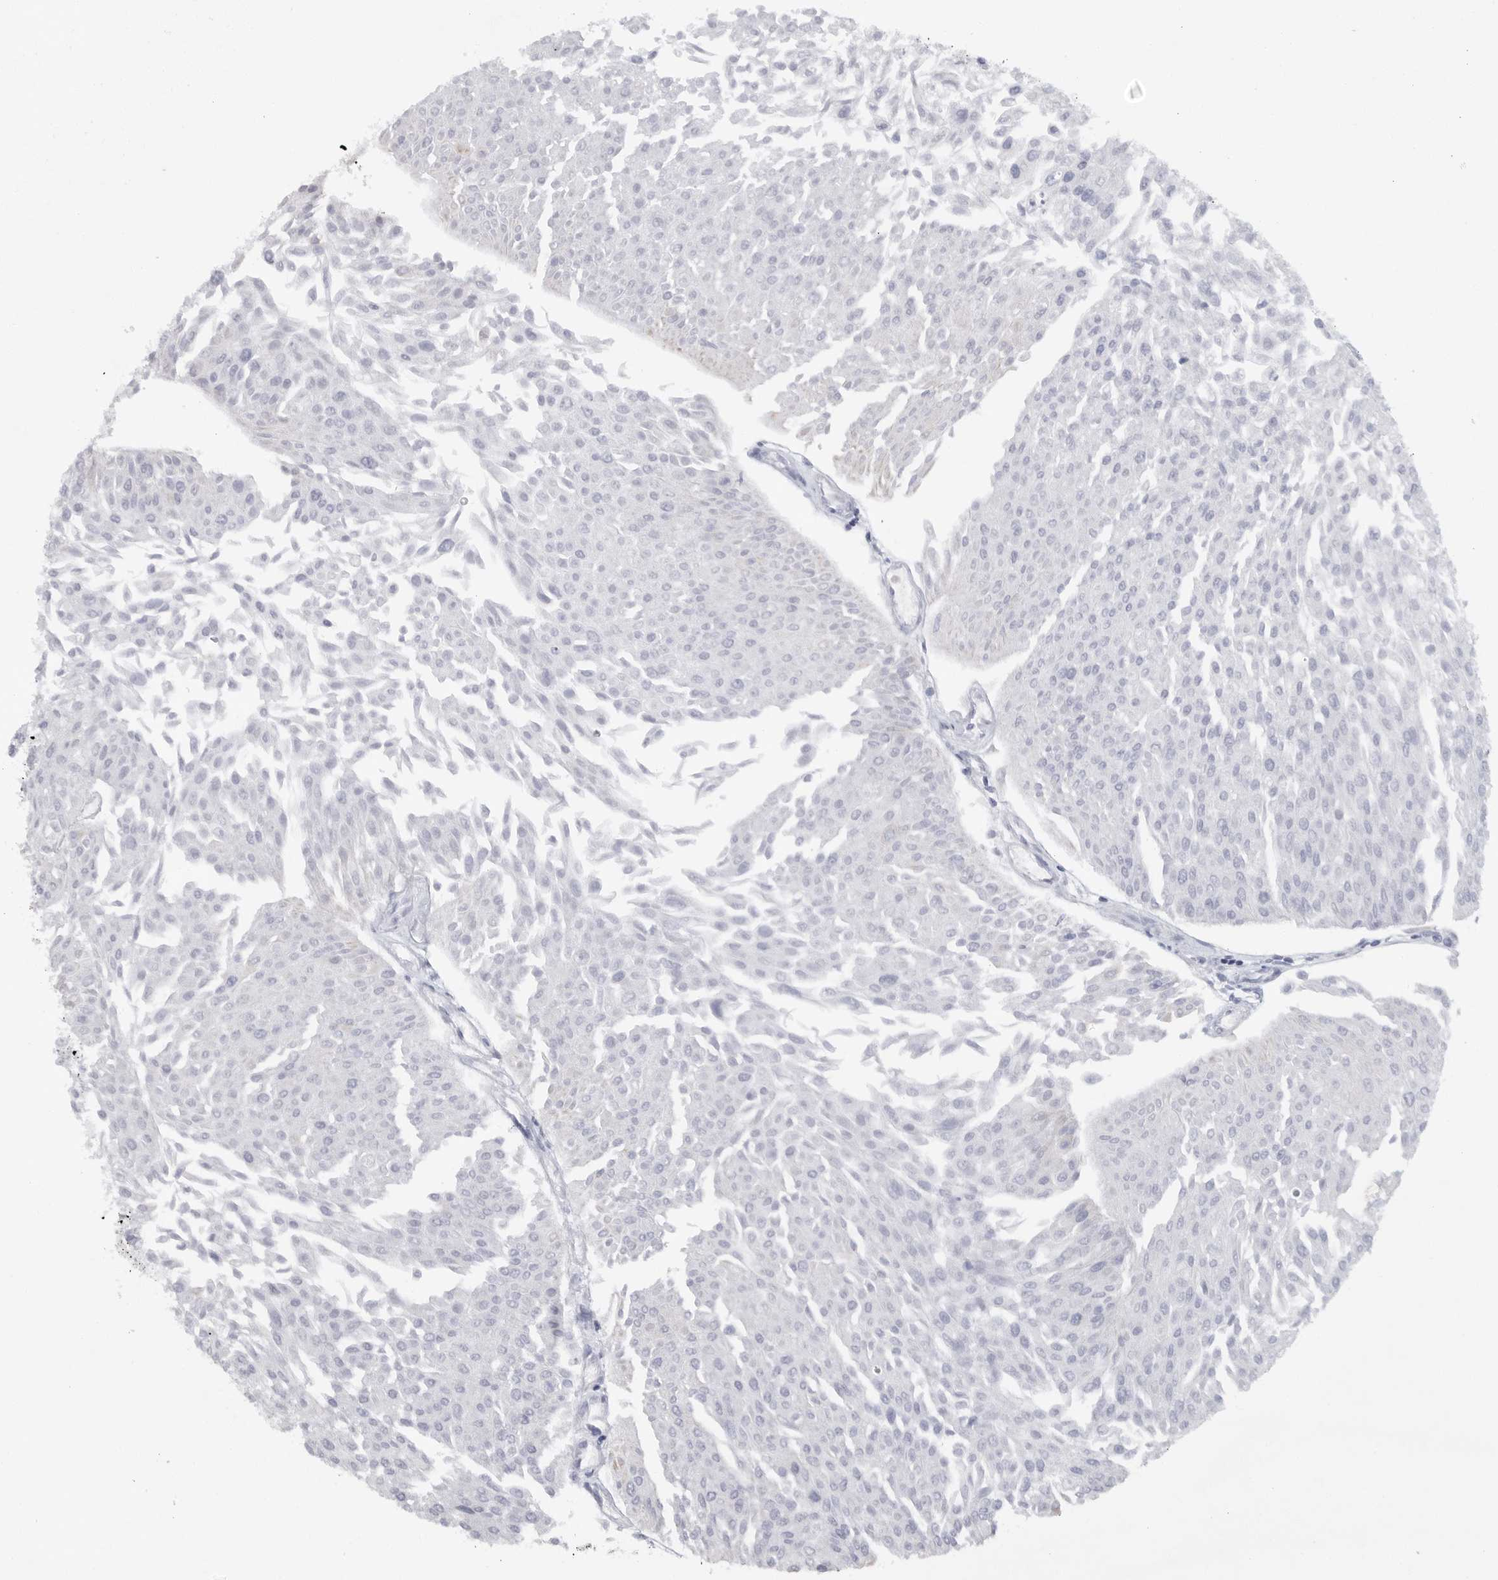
{"staining": {"intensity": "negative", "quantity": "none", "location": "none"}, "tissue": "urothelial cancer", "cell_type": "Tumor cells", "image_type": "cancer", "snomed": [{"axis": "morphology", "description": "Urothelial carcinoma, Low grade"}, {"axis": "topography", "description": "Urinary bladder"}], "caption": "A micrograph of urothelial carcinoma (low-grade) stained for a protein shows no brown staining in tumor cells.", "gene": "TNR", "patient": {"sex": "male", "age": 67}}